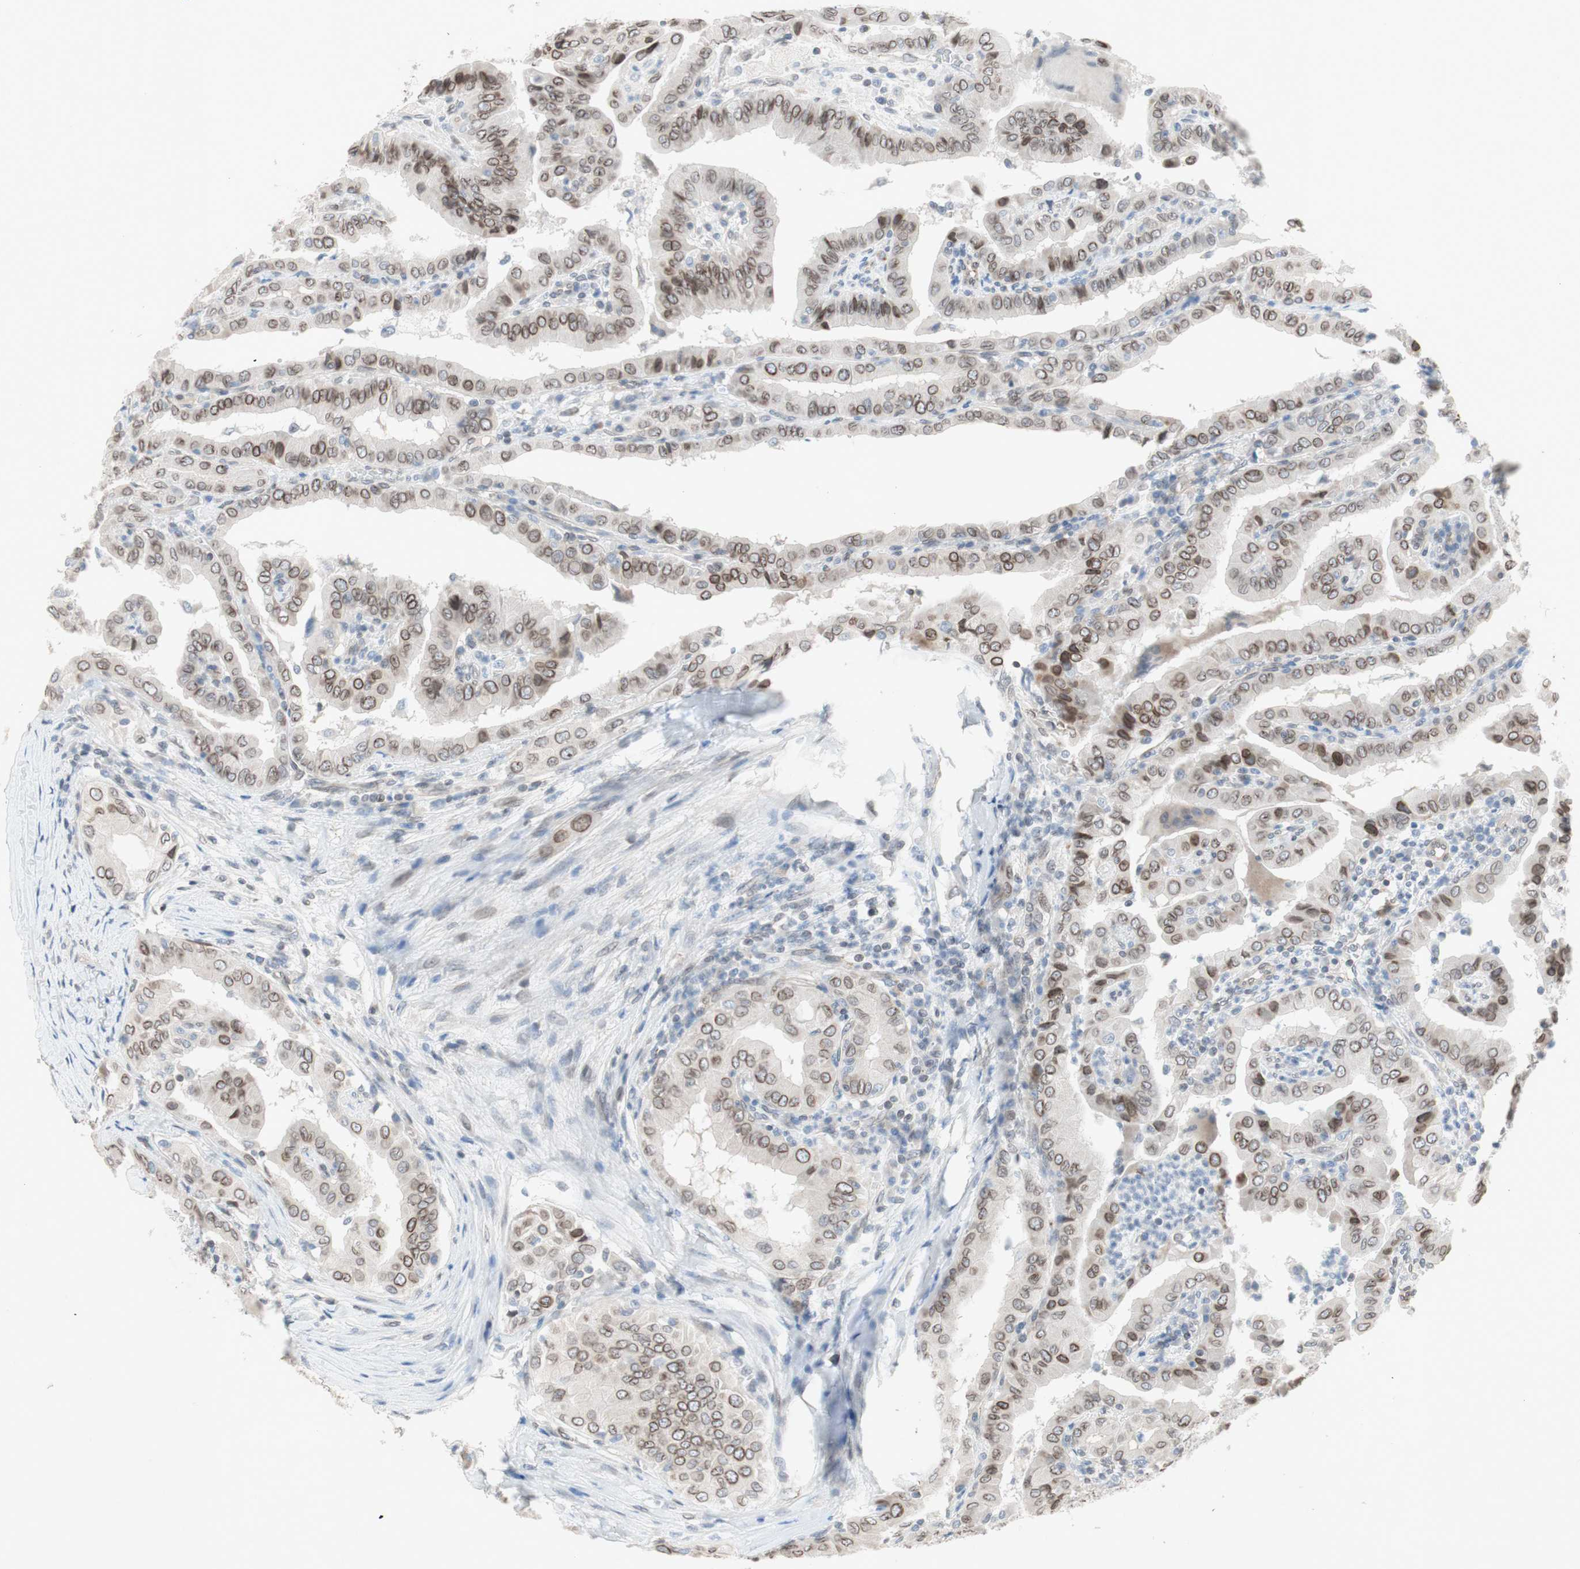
{"staining": {"intensity": "moderate", "quantity": ">75%", "location": "cytoplasmic/membranous,nuclear"}, "tissue": "thyroid cancer", "cell_type": "Tumor cells", "image_type": "cancer", "snomed": [{"axis": "morphology", "description": "Papillary adenocarcinoma, NOS"}, {"axis": "topography", "description": "Thyroid gland"}], "caption": "An IHC image of tumor tissue is shown. Protein staining in brown shows moderate cytoplasmic/membranous and nuclear positivity in thyroid papillary adenocarcinoma within tumor cells.", "gene": "ARNT2", "patient": {"sex": "male", "age": 33}}